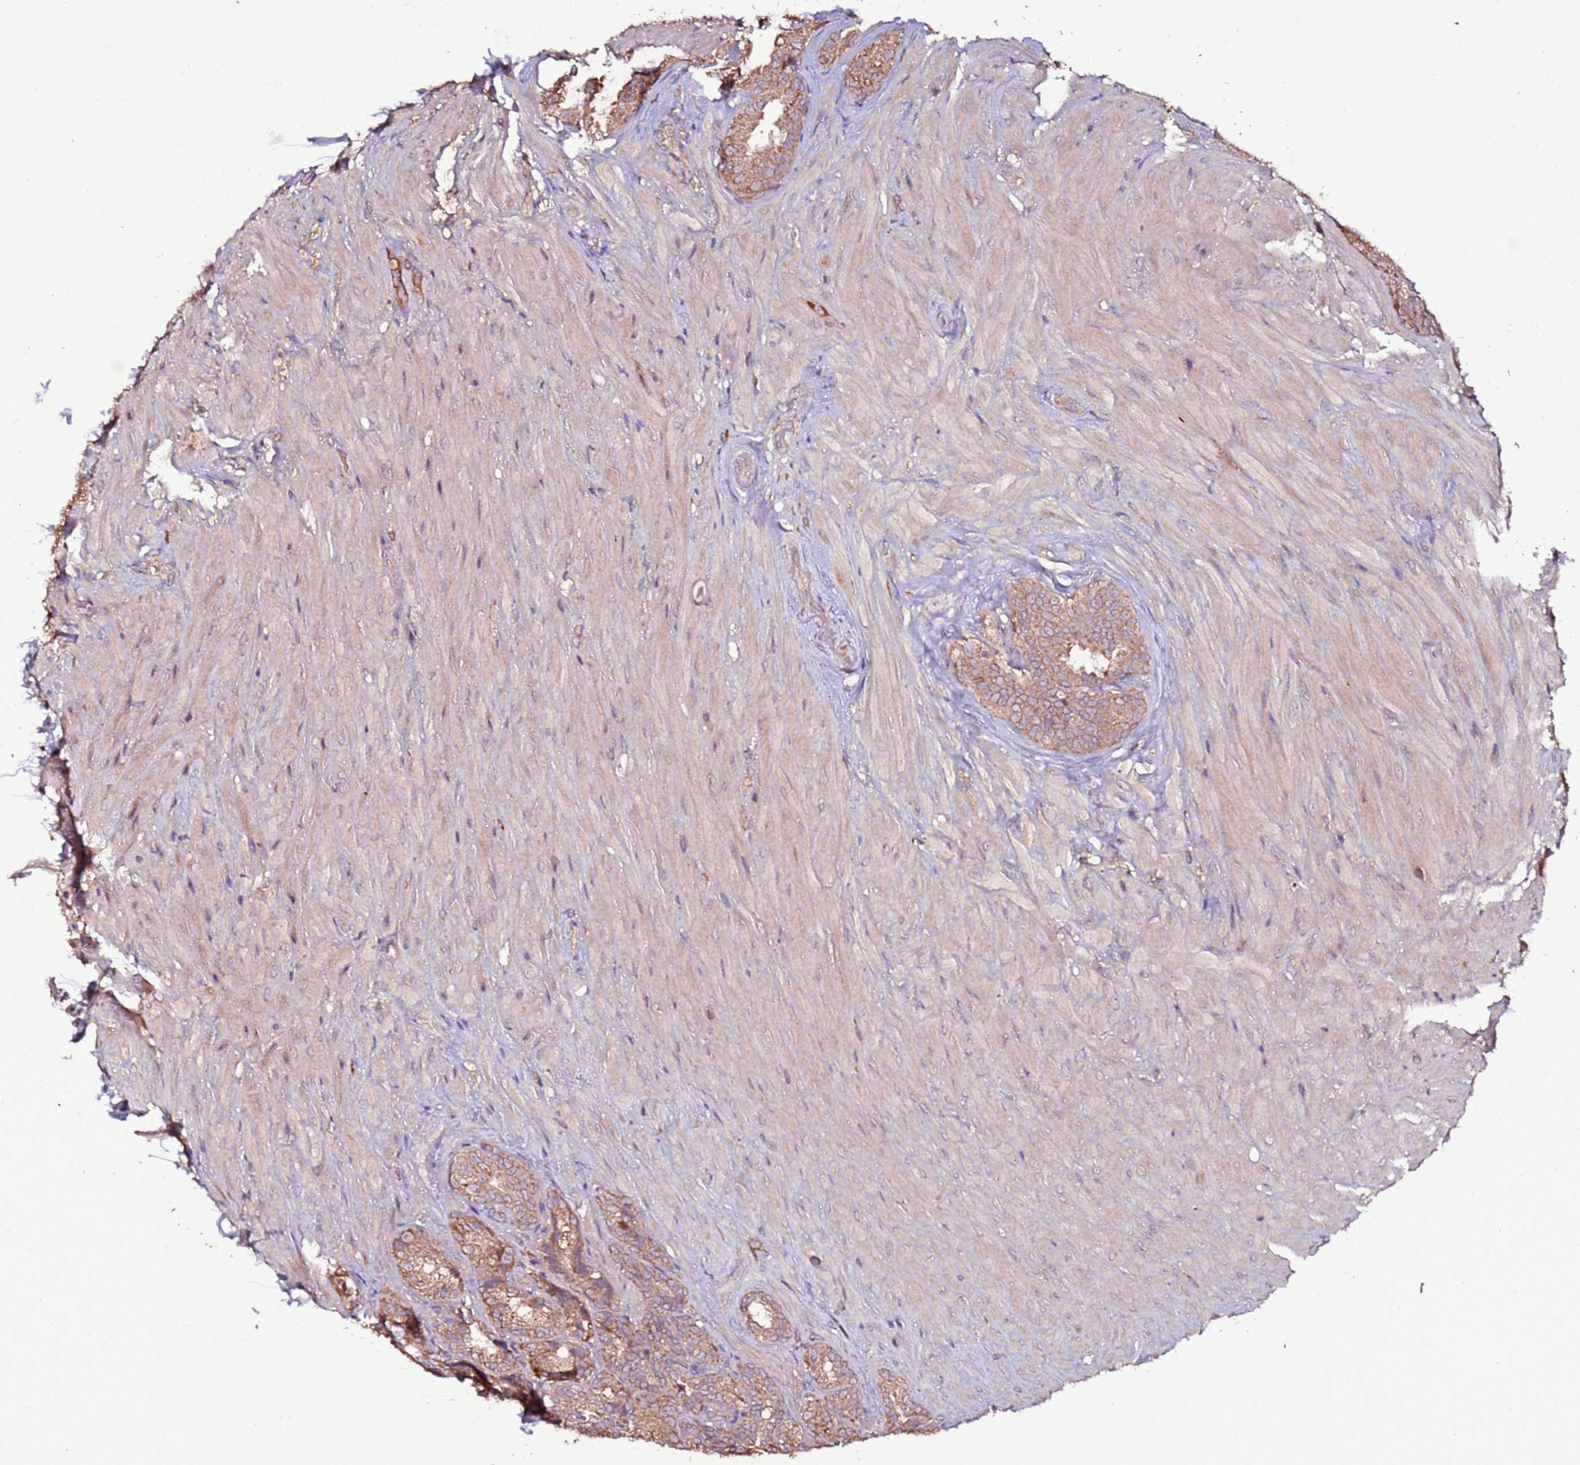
{"staining": {"intensity": "moderate", "quantity": ">75%", "location": "cytoplasmic/membranous"}, "tissue": "seminal vesicle", "cell_type": "Glandular cells", "image_type": "normal", "snomed": [{"axis": "morphology", "description": "Normal tissue, NOS"}, {"axis": "topography", "description": "Seminal veicle"}, {"axis": "topography", "description": "Peripheral nerve tissue"}], "caption": "About >75% of glandular cells in benign seminal vesicle exhibit moderate cytoplasmic/membranous protein expression as visualized by brown immunohistochemical staining.", "gene": "RPS15A", "patient": {"sex": "male", "age": 67}}